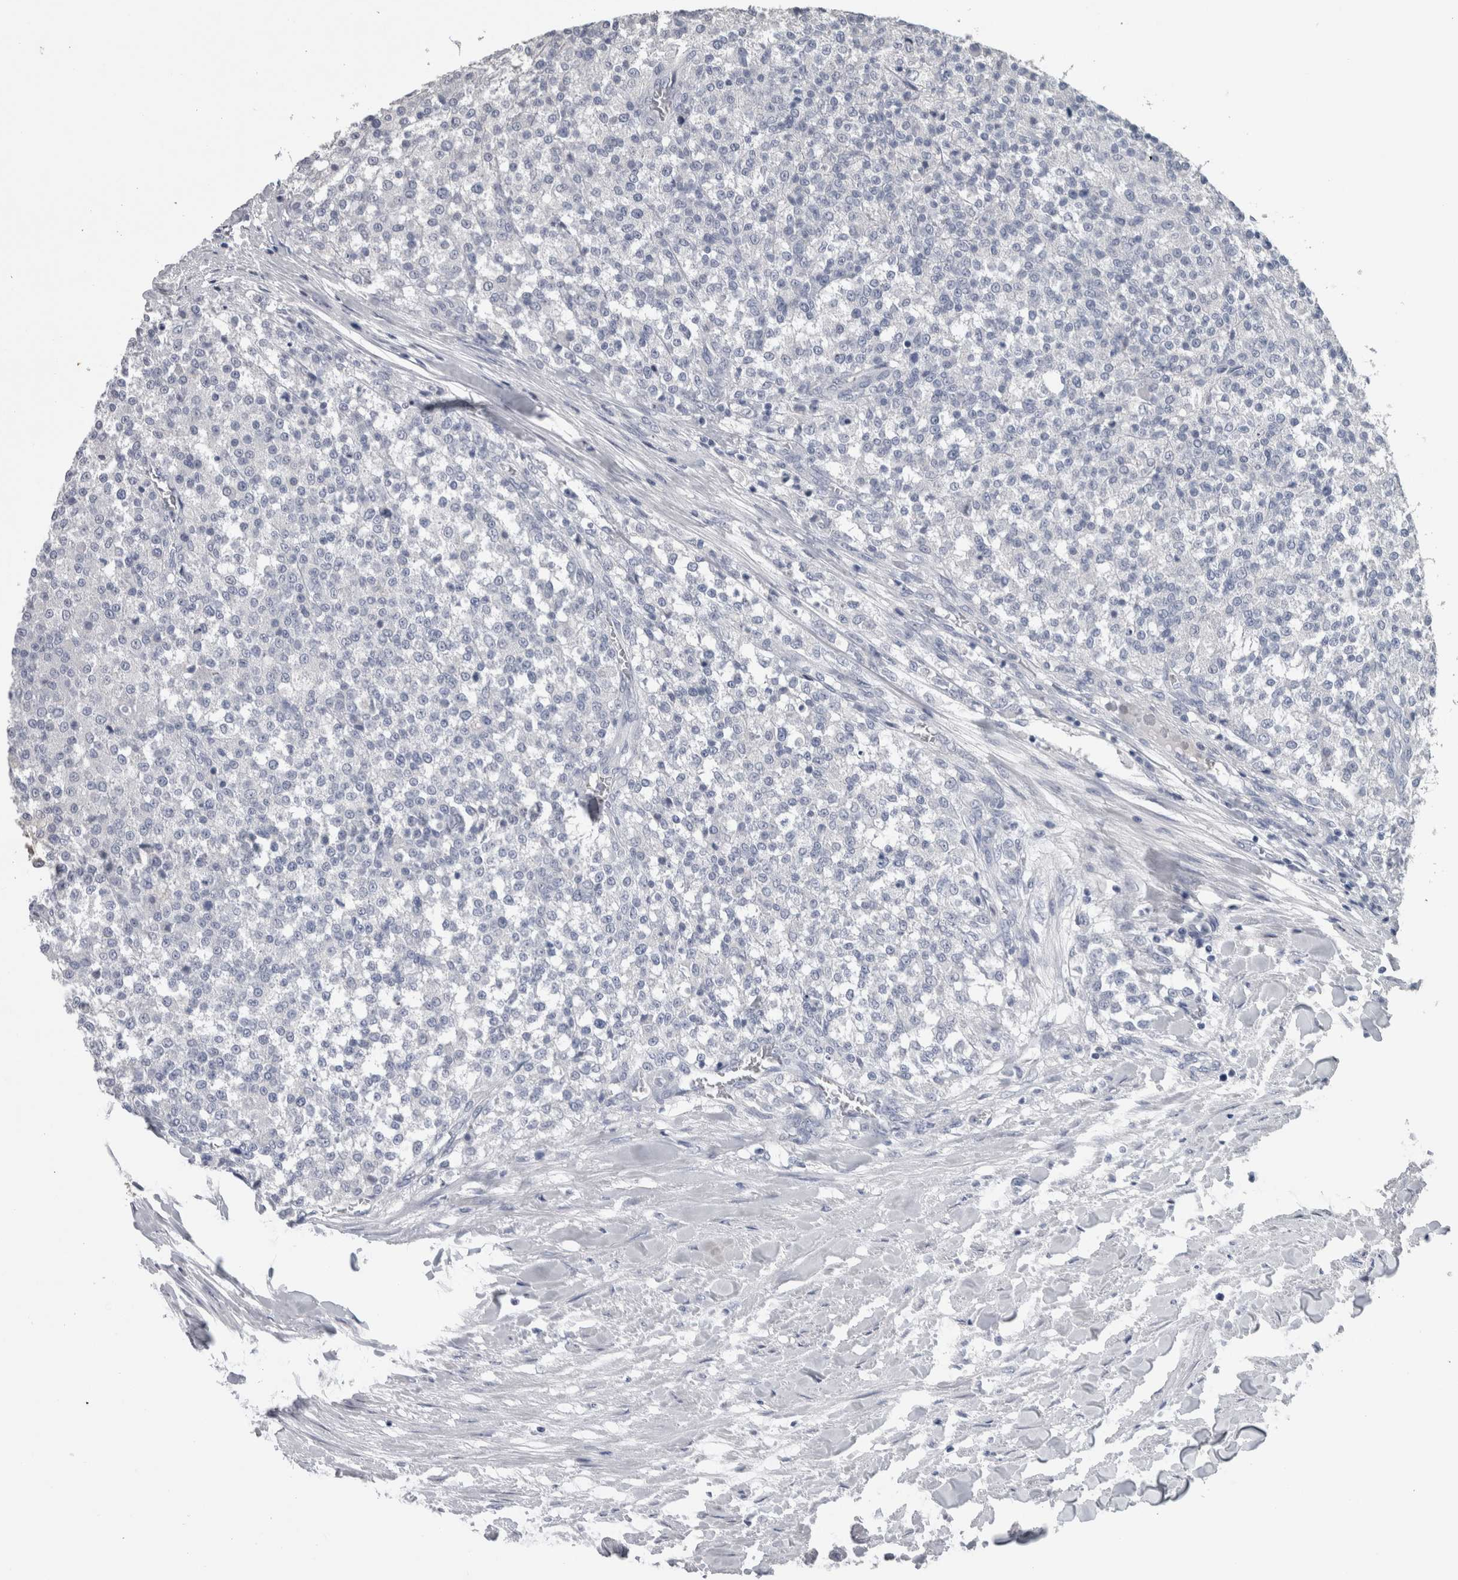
{"staining": {"intensity": "negative", "quantity": "none", "location": "none"}, "tissue": "testis cancer", "cell_type": "Tumor cells", "image_type": "cancer", "snomed": [{"axis": "morphology", "description": "Seminoma, NOS"}, {"axis": "topography", "description": "Testis"}], "caption": "Immunohistochemical staining of human testis seminoma exhibits no significant positivity in tumor cells.", "gene": "CA8", "patient": {"sex": "male", "age": 59}}